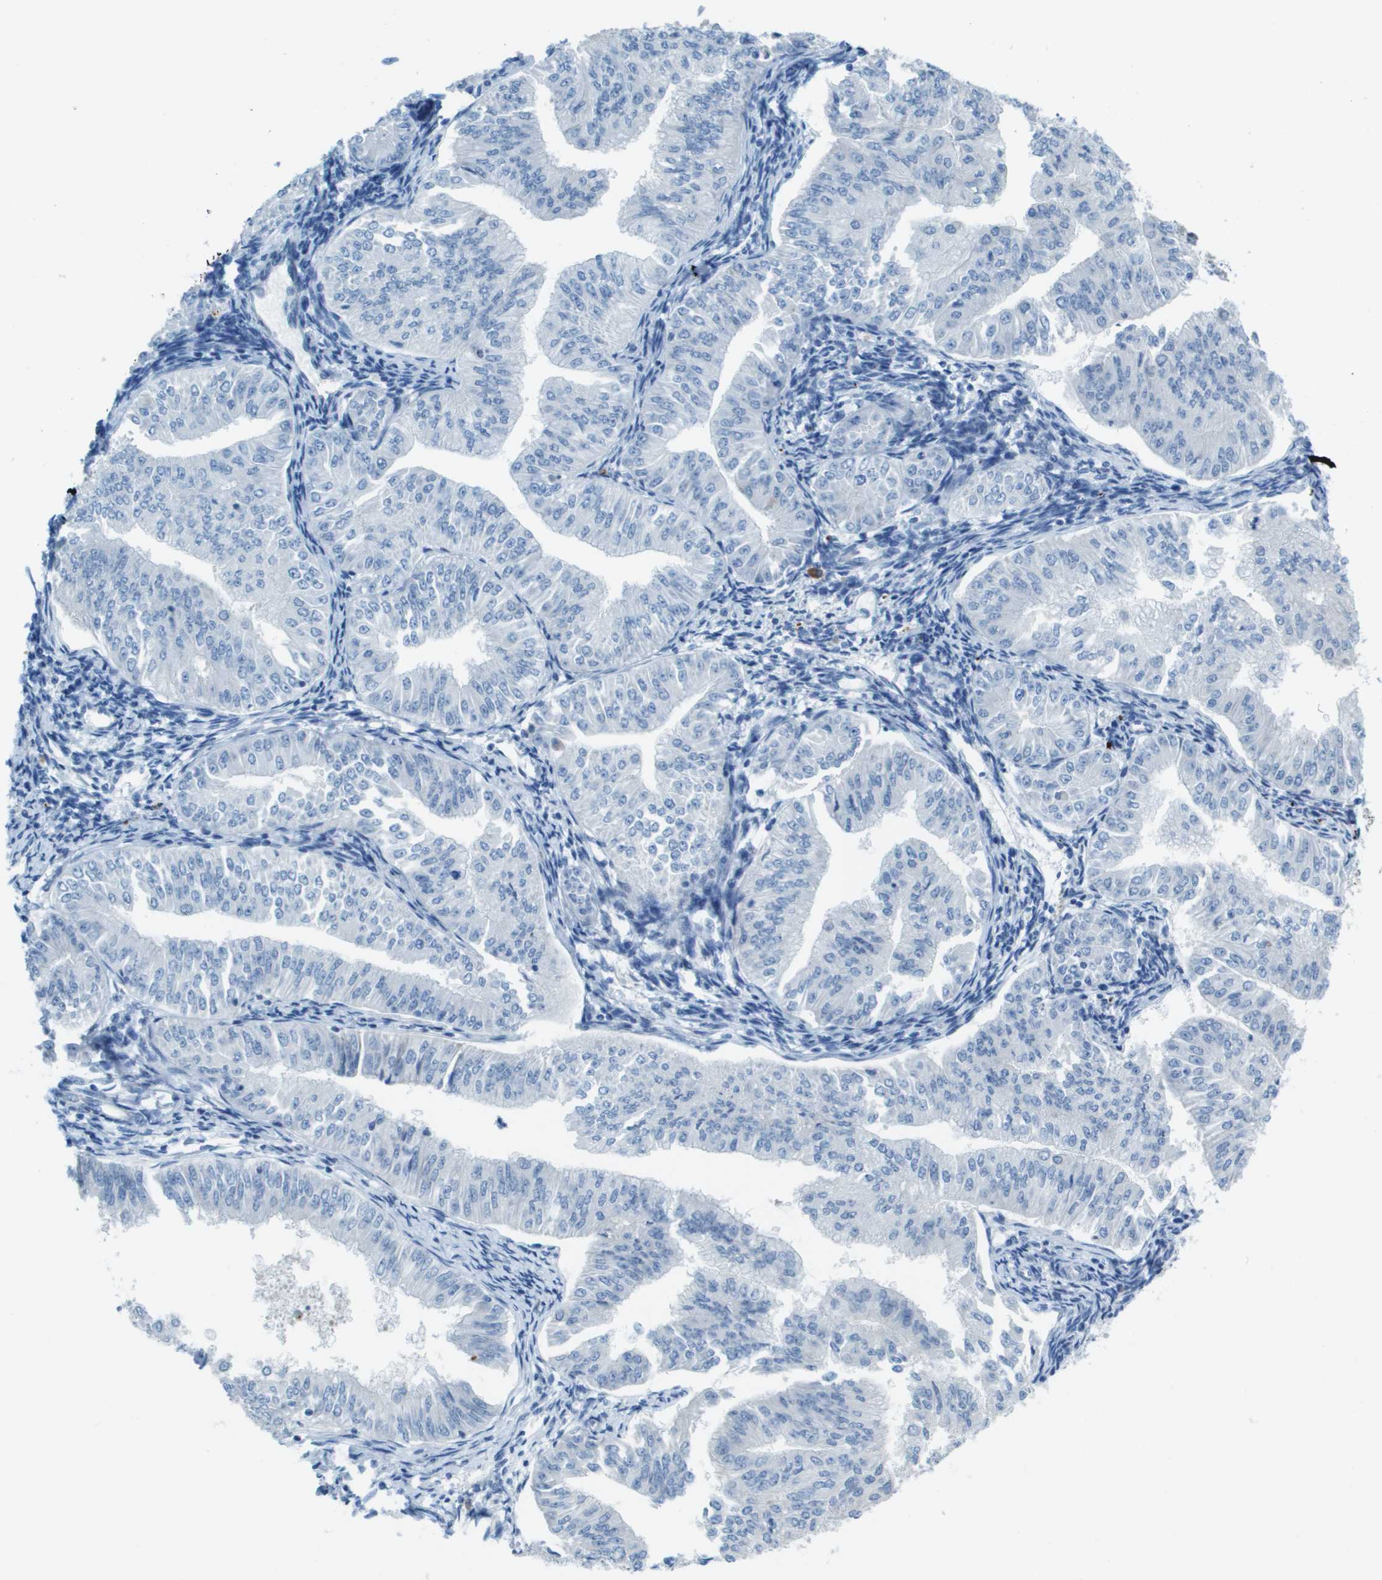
{"staining": {"intensity": "negative", "quantity": "none", "location": "none"}, "tissue": "endometrial cancer", "cell_type": "Tumor cells", "image_type": "cancer", "snomed": [{"axis": "morphology", "description": "Normal tissue, NOS"}, {"axis": "morphology", "description": "Adenocarcinoma, NOS"}, {"axis": "topography", "description": "Endometrium"}], "caption": "Immunohistochemistry (IHC) photomicrograph of human endometrial cancer (adenocarcinoma) stained for a protein (brown), which reveals no staining in tumor cells. The staining is performed using DAB brown chromogen with nuclei counter-stained in using hematoxylin.", "gene": "SDC1", "patient": {"sex": "female", "age": 53}}